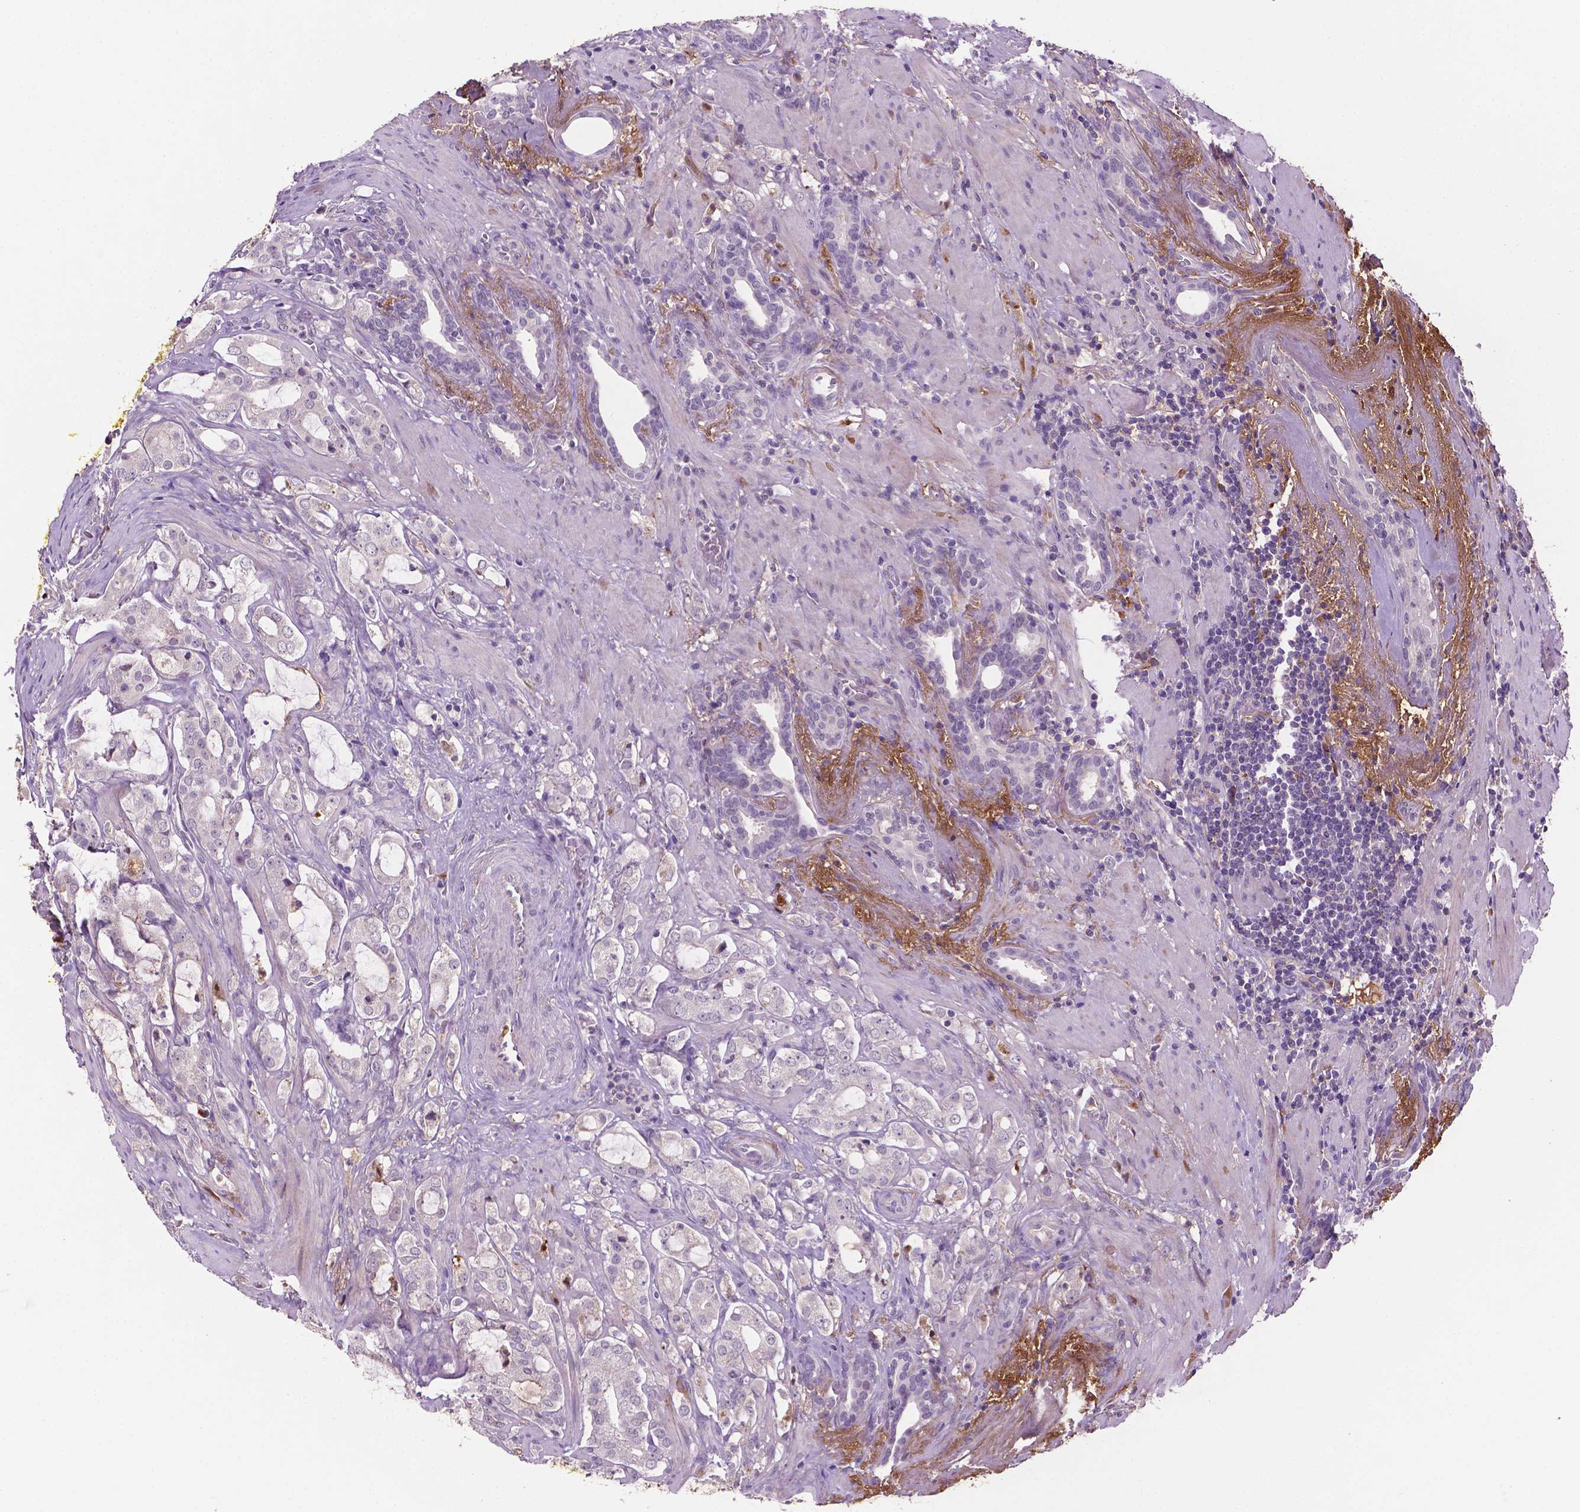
{"staining": {"intensity": "negative", "quantity": "none", "location": "none"}, "tissue": "prostate cancer", "cell_type": "Tumor cells", "image_type": "cancer", "snomed": [{"axis": "morphology", "description": "Adenocarcinoma, NOS"}, {"axis": "topography", "description": "Prostate"}], "caption": "IHC micrograph of human prostate cancer stained for a protein (brown), which reveals no expression in tumor cells. (Brightfield microscopy of DAB IHC at high magnification).", "gene": "FBLN1", "patient": {"sex": "male", "age": 66}}